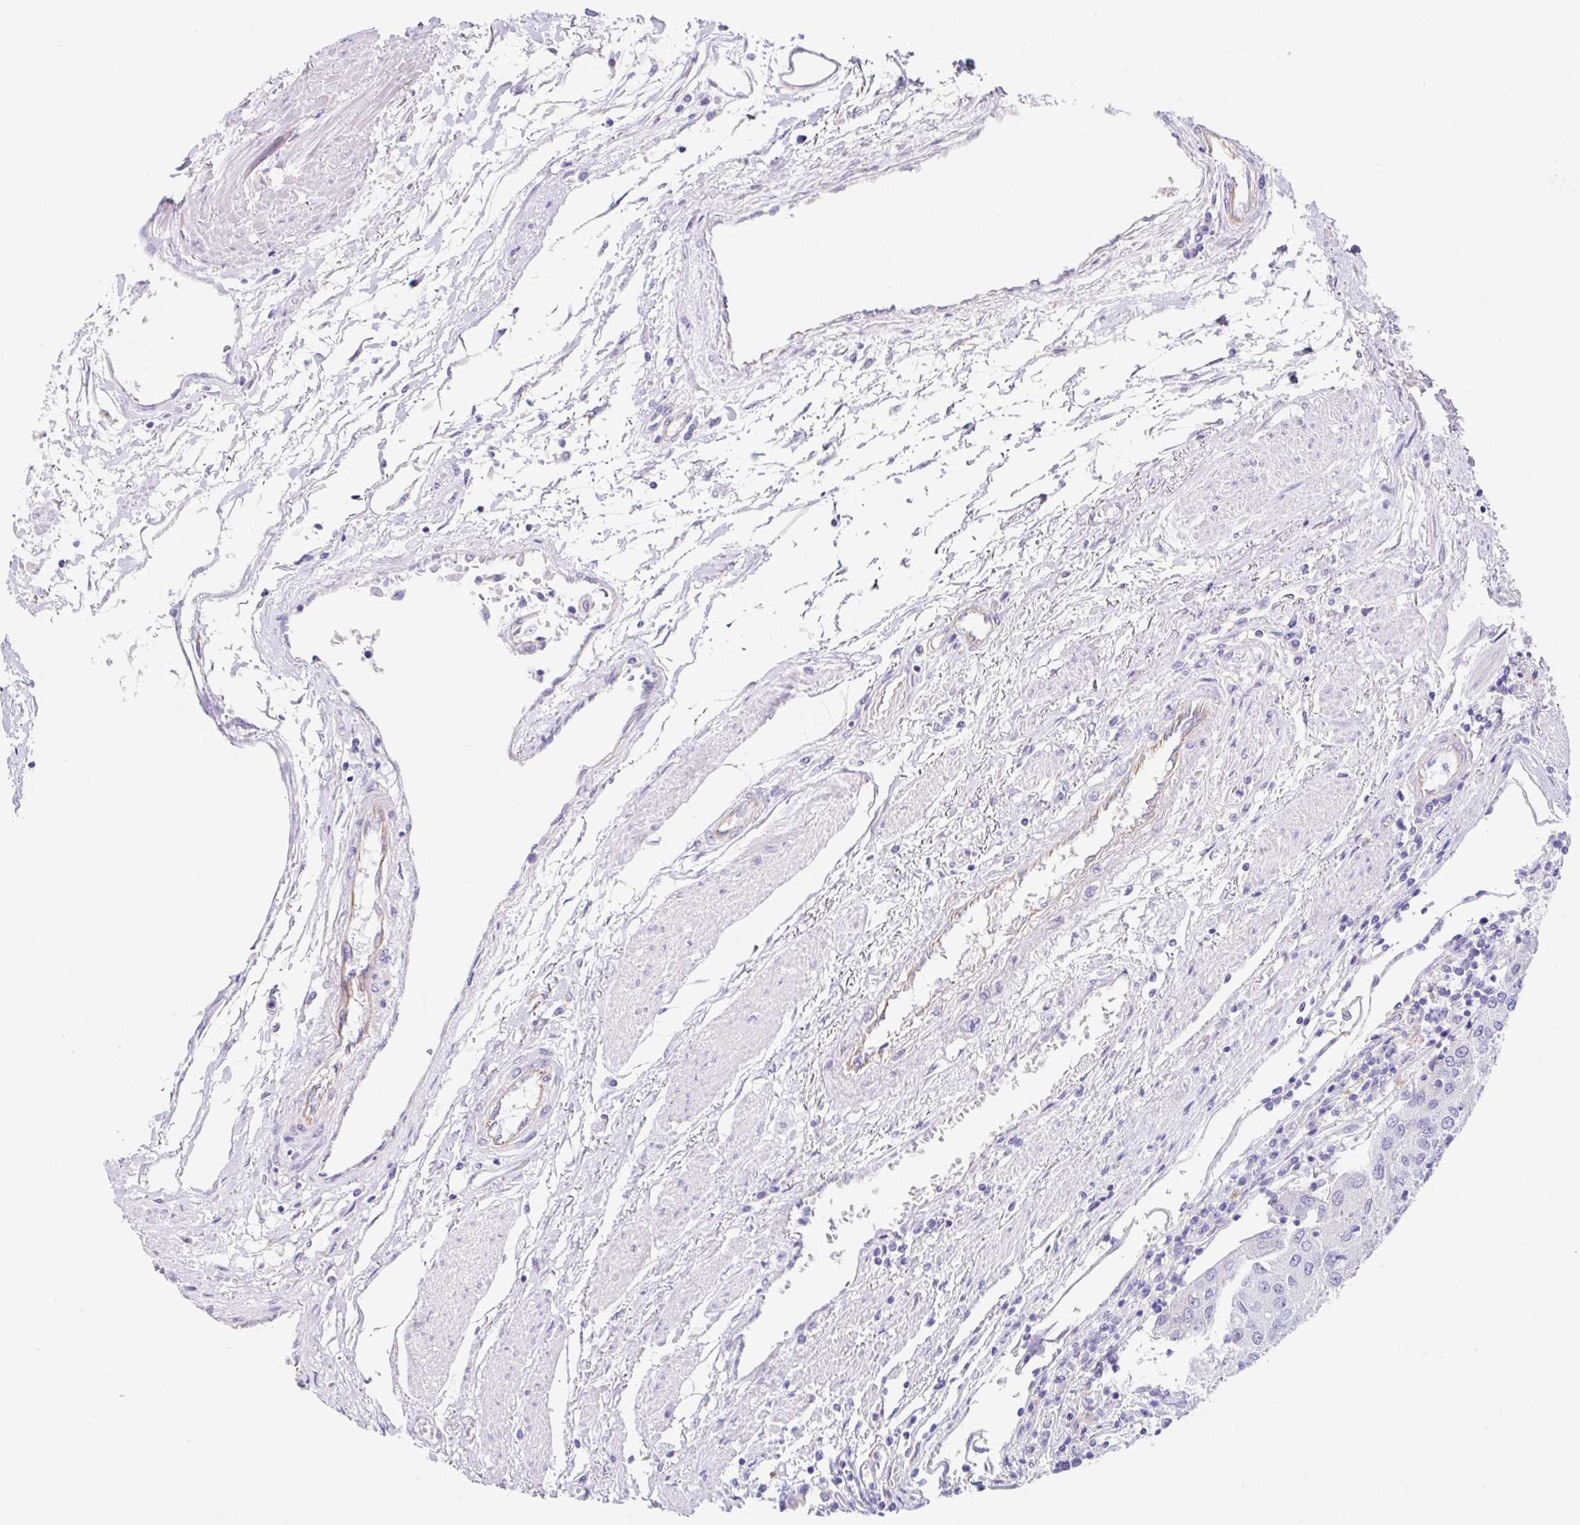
{"staining": {"intensity": "negative", "quantity": "none", "location": "none"}, "tissue": "urothelial cancer", "cell_type": "Tumor cells", "image_type": "cancer", "snomed": [{"axis": "morphology", "description": "Urothelial carcinoma, High grade"}, {"axis": "topography", "description": "Urinary bladder"}], "caption": "This is a image of immunohistochemistry (IHC) staining of high-grade urothelial carcinoma, which shows no expression in tumor cells.", "gene": "DKK4", "patient": {"sex": "female", "age": 85}}